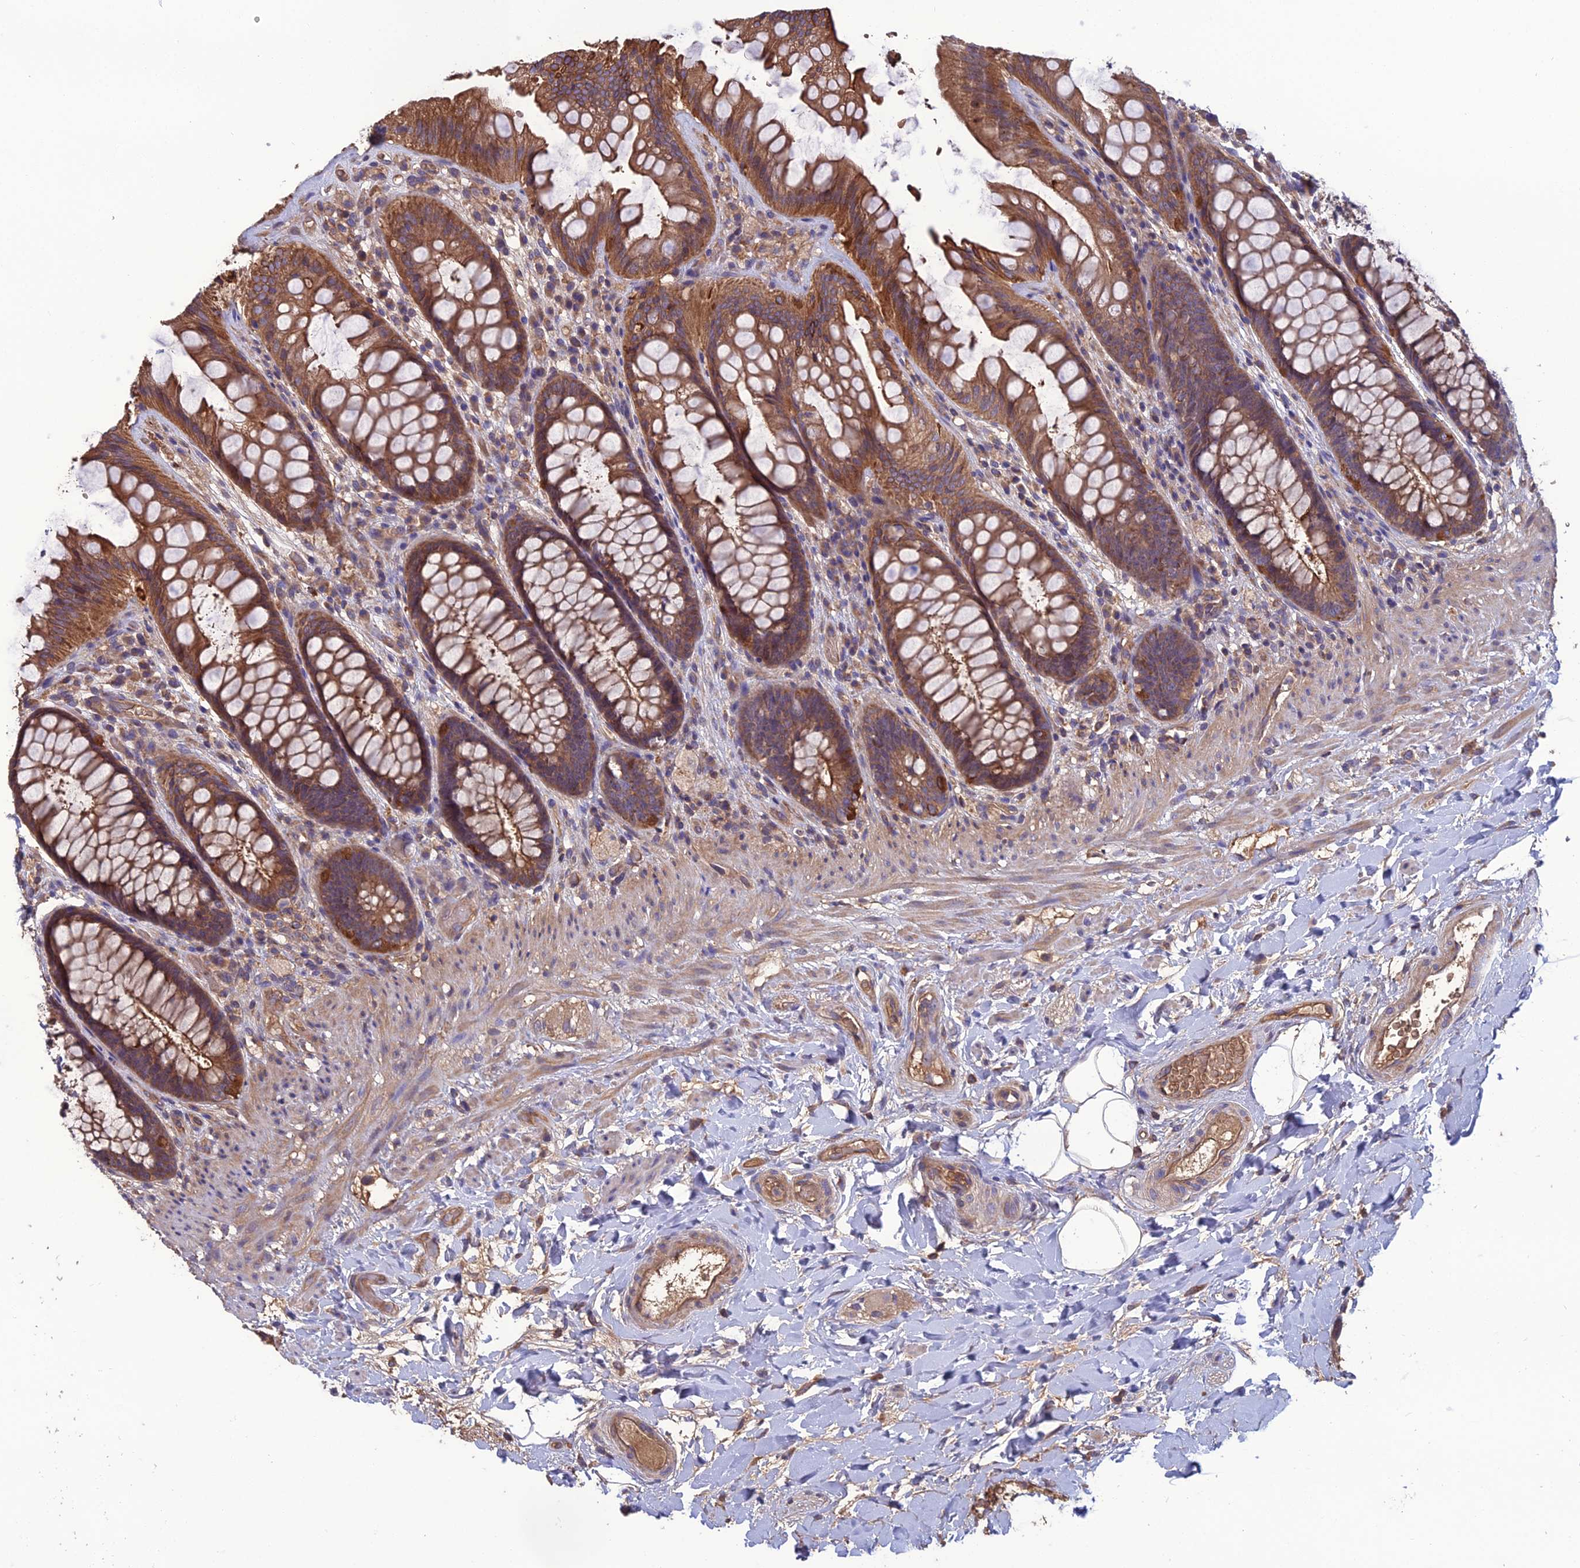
{"staining": {"intensity": "moderate", "quantity": ">75%", "location": "cytoplasmic/membranous"}, "tissue": "rectum", "cell_type": "Glandular cells", "image_type": "normal", "snomed": [{"axis": "morphology", "description": "Normal tissue, NOS"}, {"axis": "topography", "description": "Rectum"}], "caption": "Immunohistochemical staining of normal human rectum shows medium levels of moderate cytoplasmic/membranous expression in about >75% of glandular cells.", "gene": "GALR2", "patient": {"sex": "female", "age": 46}}